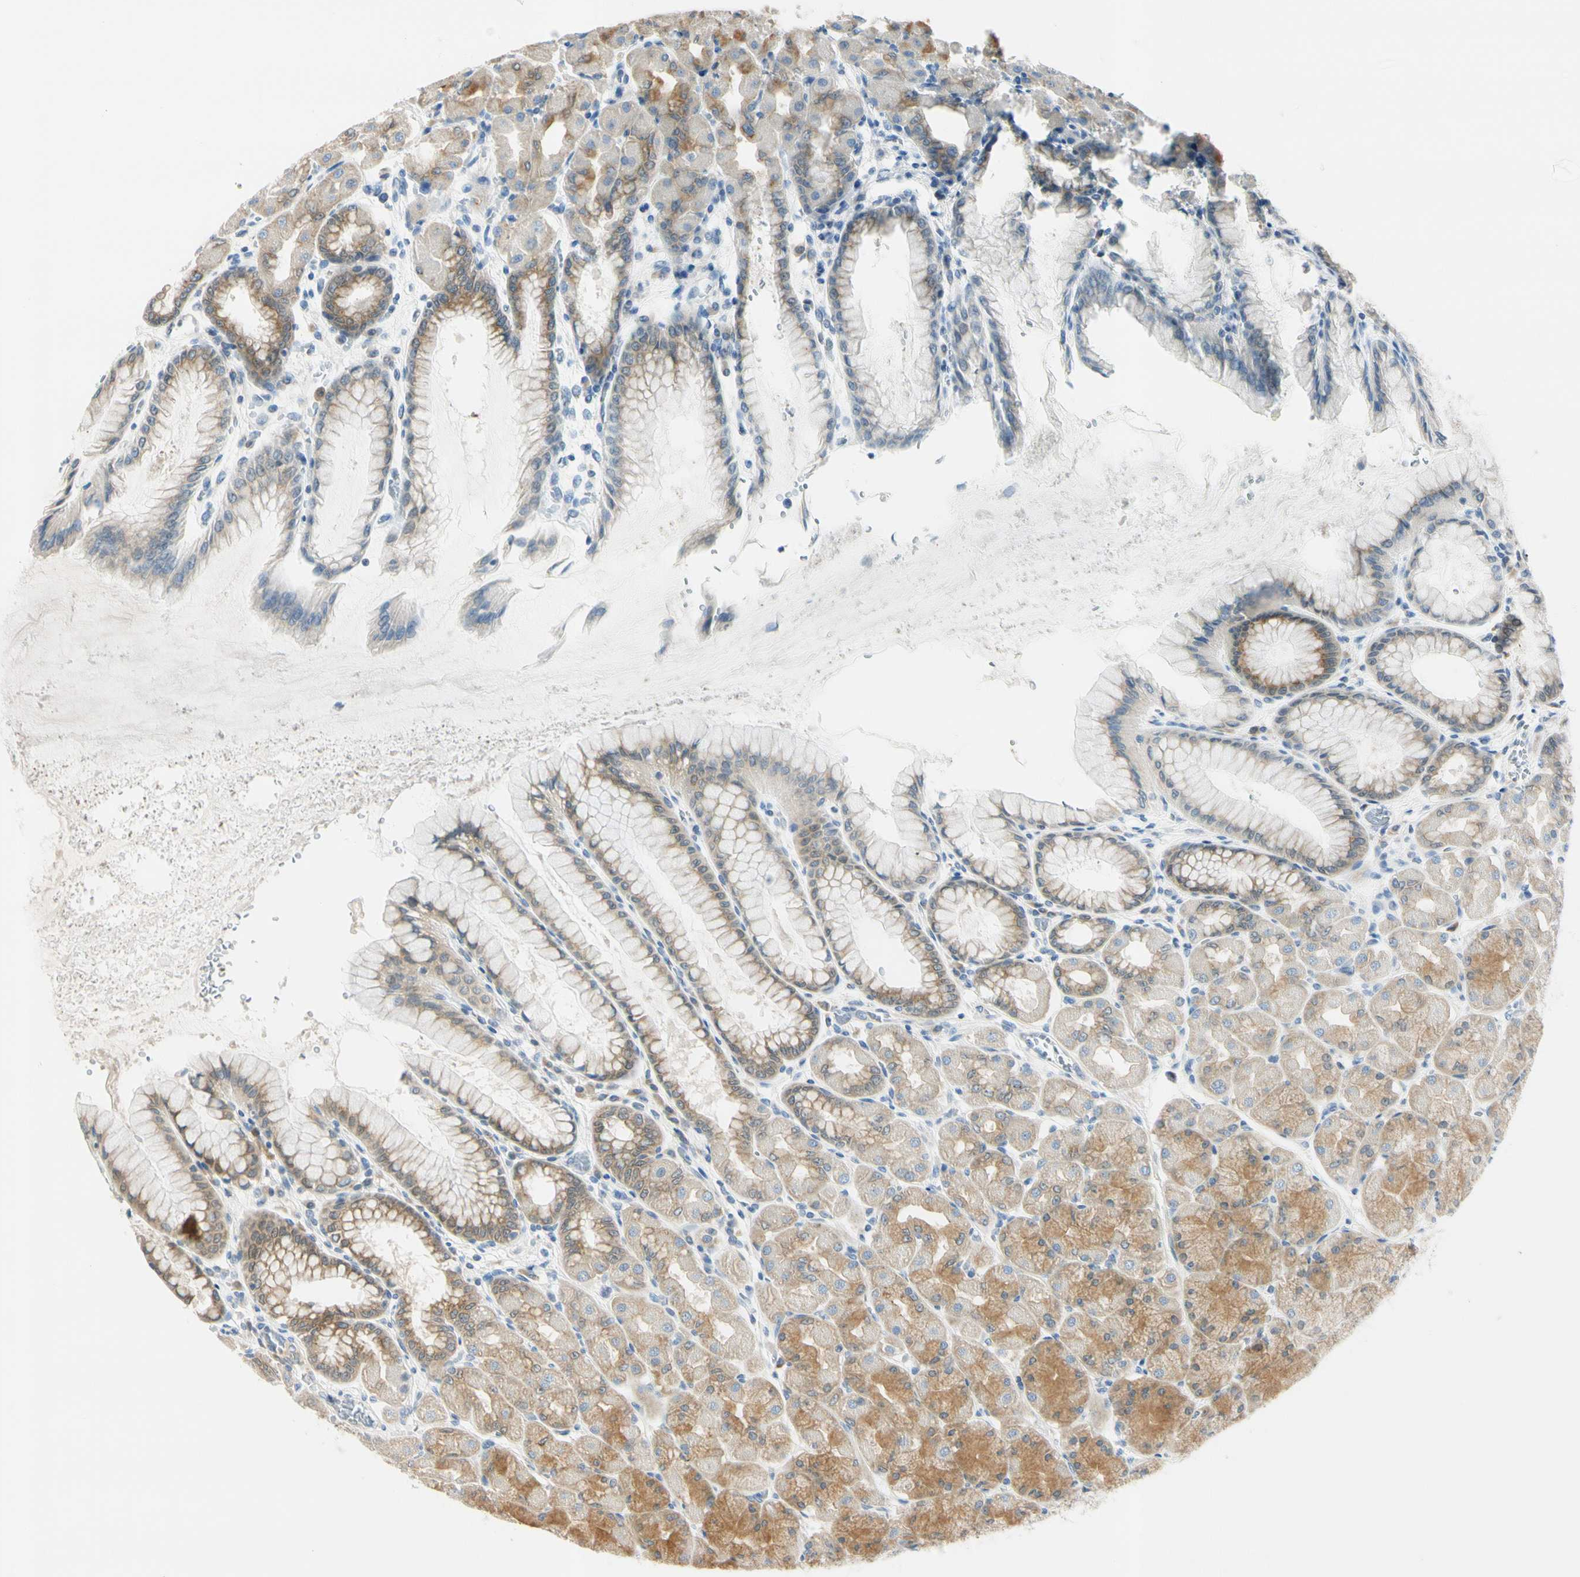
{"staining": {"intensity": "moderate", "quantity": ">75%", "location": "cytoplasmic/membranous"}, "tissue": "stomach", "cell_type": "Glandular cells", "image_type": "normal", "snomed": [{"axis": "morphology", "description": "Normal tissue, NOS"}, {"axis": "topography", "description": "Stomach, upper"}], "caption": "A high-resolution micrograph shows immunohistochemistry (IHC) staining of unremarkable stomach, which displays moderate cytoplasmic/membranous expression in approximately >75% of glandular cells. (DAB IHC, brown staining for protein, blue staining for nuclei).", "gene": "RPS6KB2", "patient": {"sex": "female", "age": 56}}